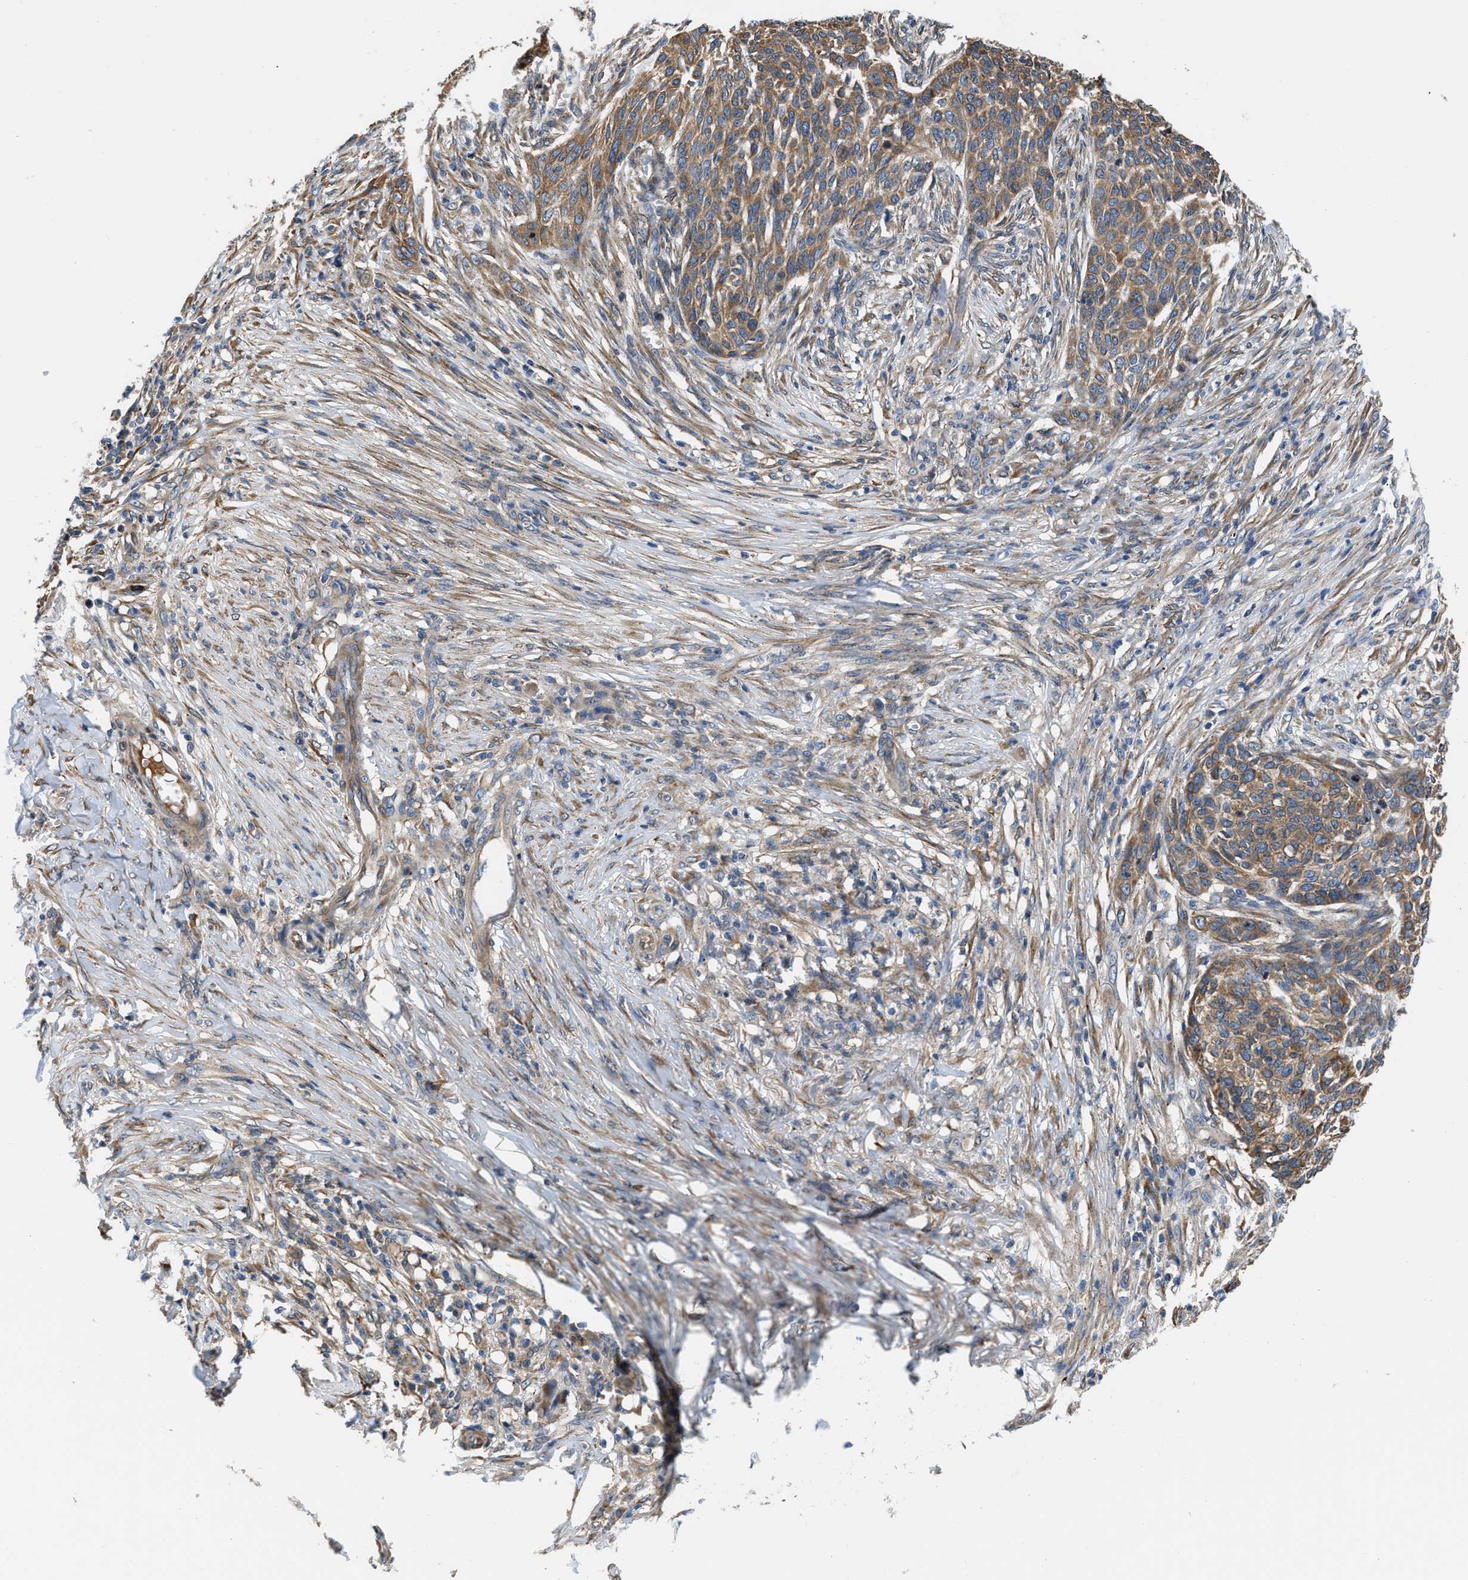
{"staining": {"intensity": "moderate", "quantity": ">75%", "location": "cytoplasmic/membranous"}, "tissue": "skin cancer", "cell_type": "Tumor cells", "image_type": "cancer", "snomed": [{"axis": "morphology", "description": "Basal cell carcinoma"}, {"axis": "topography", "description": "Skin"}], "caption": "Immunohistochemistry (IHC) of basal cell carcinoma (skin) shows medium levels of moderate cytoplasmic/membranous positivity in about >75% of tumor cells.", "gene": "ARL6IP5", "patient": {"sex": "male", "age": 85}}